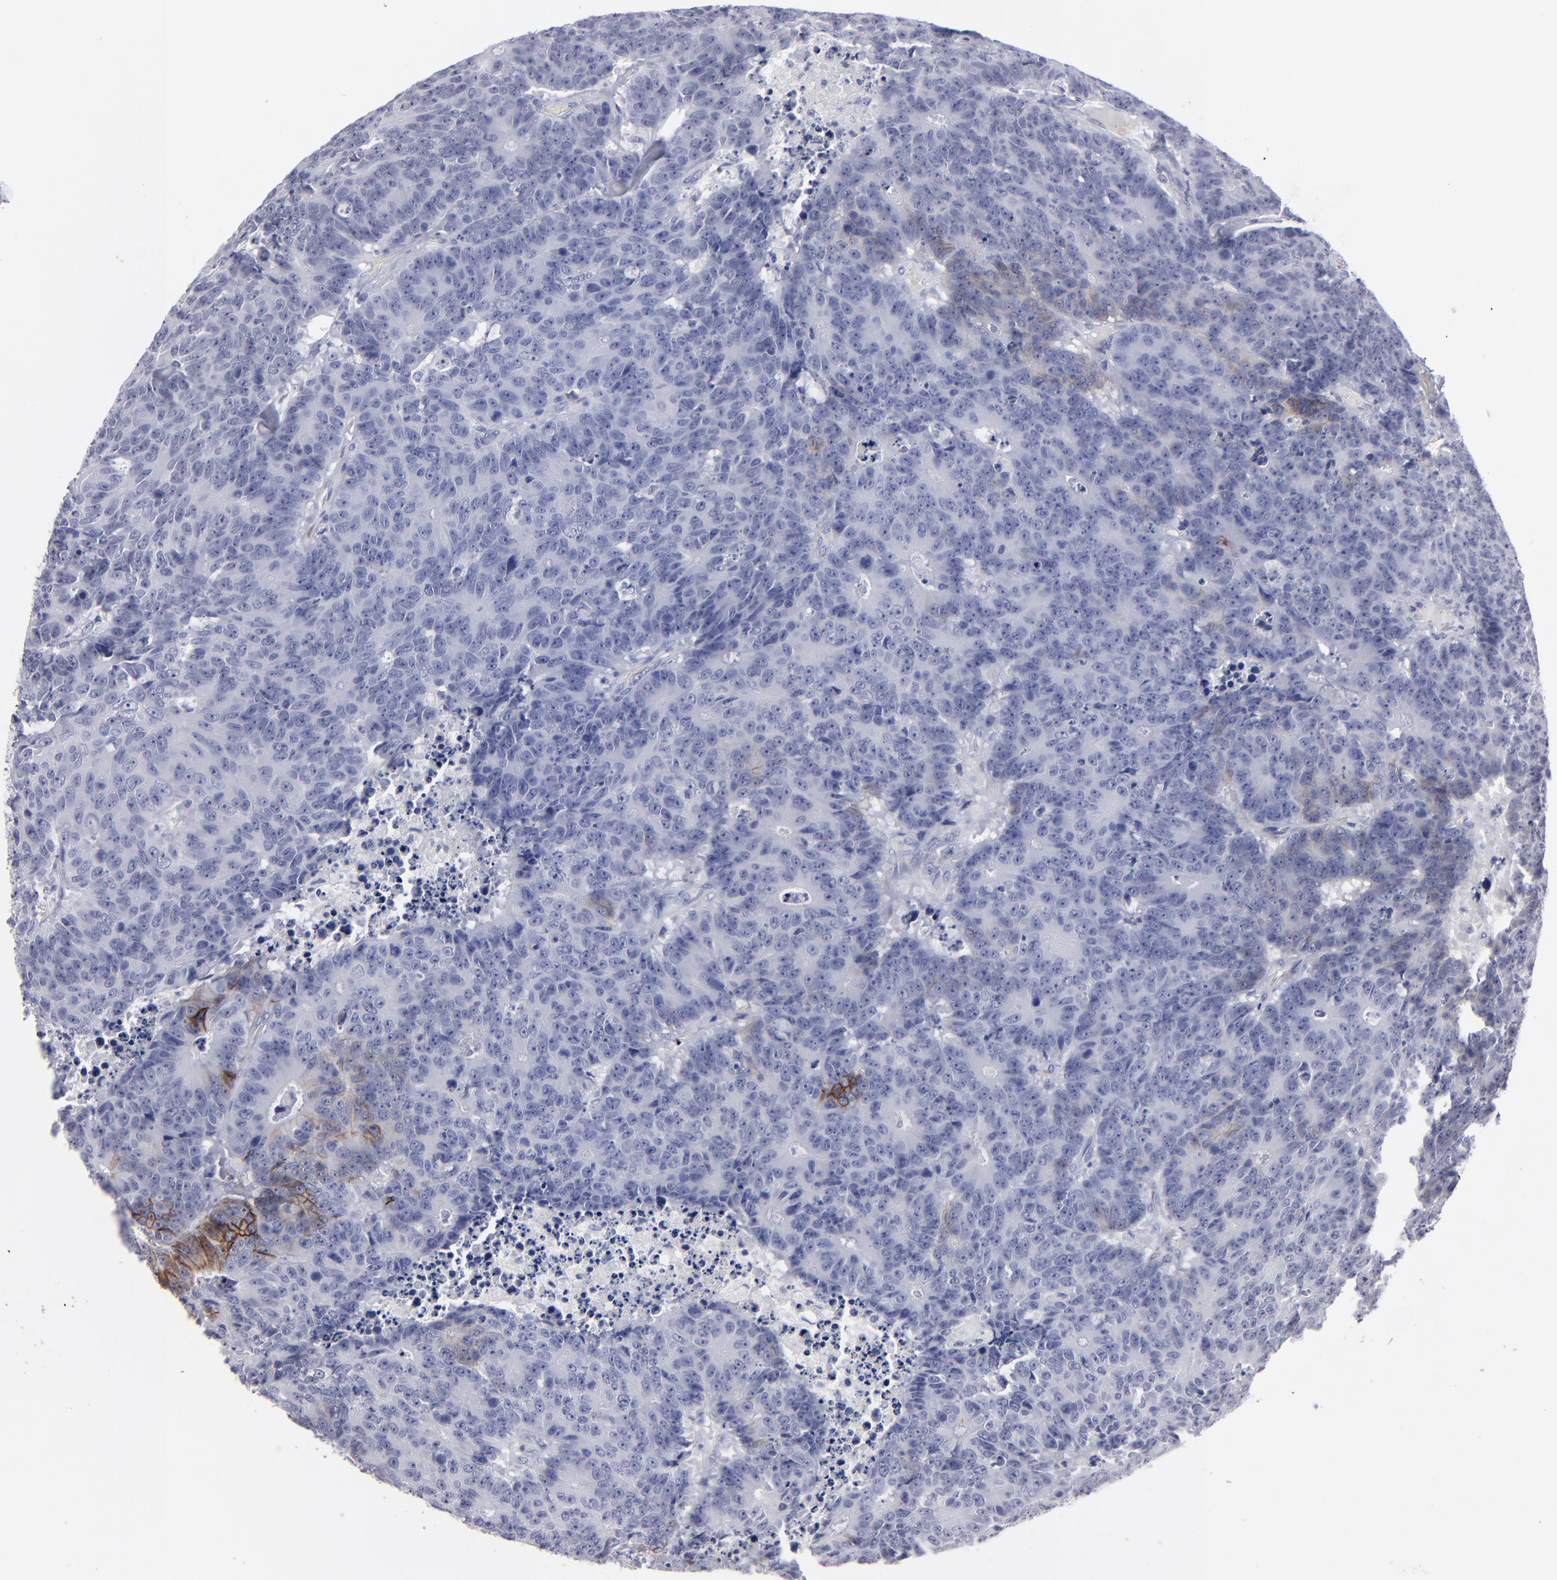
{"staining": {"intensity": "moderate", "quantity": "<25%", "location": "cytoplasmic/membranous"}, "tissue": "colorectal cancer", "cell_type": "Tumor cells", "image_type": "cancer", "snomed": [{"axis": "morphology", "description": "Adenocarcinoma, NOS"}, {"axis": "topography", "description": "Colon"}], "caption": "Colorectal cancer (adenocarcinoma) stained for a protein reveals moderate cytoplasmic/membranous positivity in tumor cells.", "gene": "CADM3", "patient": {"sex": "female", "age": 86}}